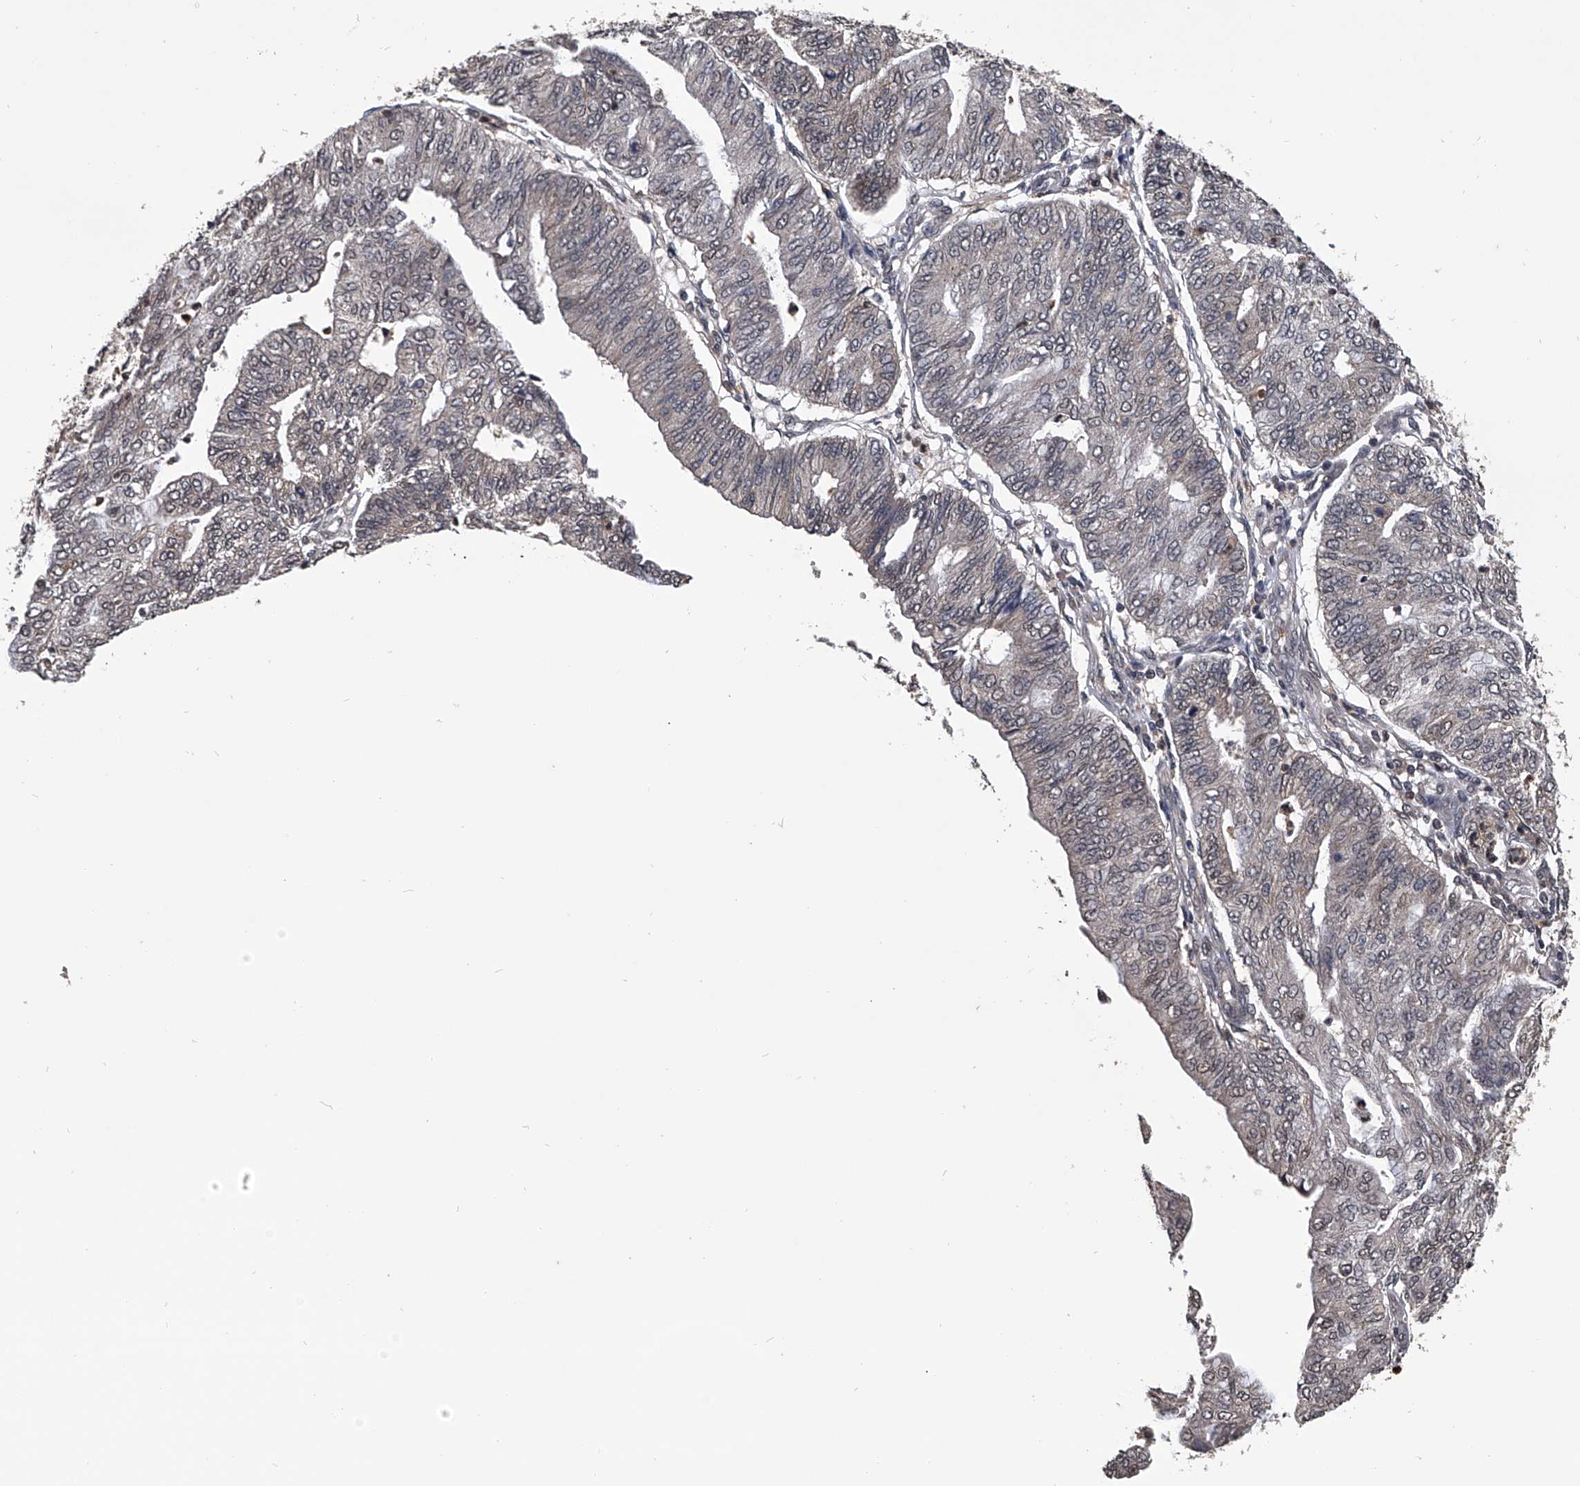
{"staining": {"intensity": "weak", "quantity": "25%-75%", "location": "cytoplasmic/membranous,nuclear"}, "tissue": "endometrial cancer", "cell_type": "Tumor cells", "image_type": "cancer", "snomed": [{"axis": "morphology", "description": "Adenocarcinoma, NOS"}, {"axis": "topography", "description": "Endometrium"}], "caption": "Immunohistochemistry (IHC) image of neoplastic tissue: endometrial cancer (adenocarcinoma) stained using immunohistochemistry shows low levels of weak protein expression localized specifically in the cytoplasmic/membranous and nuclear of tumor cells, appearing as a cytoplasmic/membranous and nuclear brown color.", "gene": "TSNAX", "patient": {"sex": "female", "age": 59}}